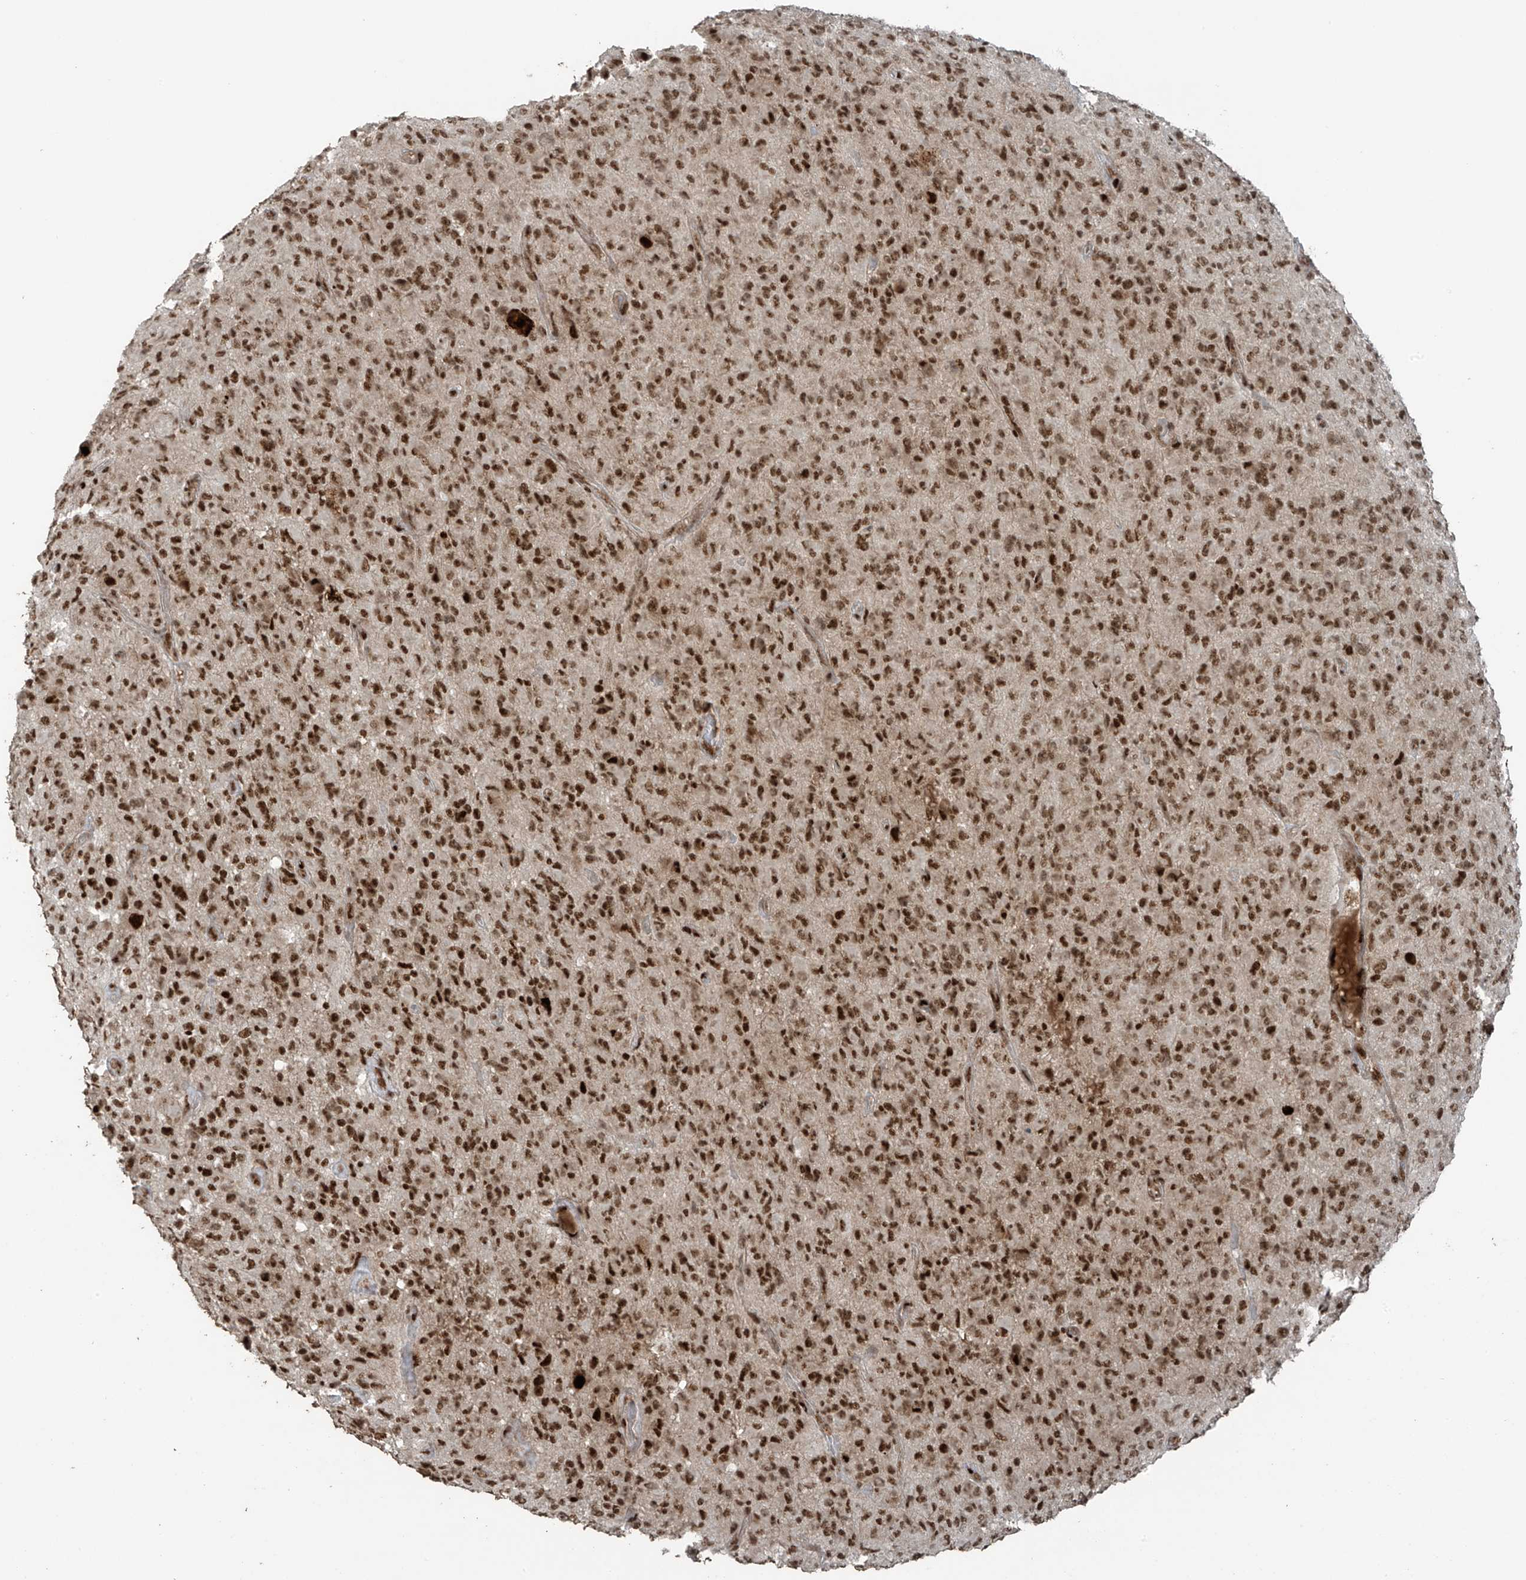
{"staining": {"intensity": "moderate", "quantity": ">75%", "location": "nuclear"}, "tissue": "glioma", "cell_type": "Tumor cells", "image_type": "cancer", "snomed": [{"axis": "morphology", "description": "Glioma, malignant, High grade"}, {"axis": "topography", "description": "Brain"}], "caption": "Glioma stained with a brown dye shows moderate nuclear positive positivity in approximately >75% of tumor cells.", "gene": "PCNP", "patient": {"sex": "female", "age": 57}}